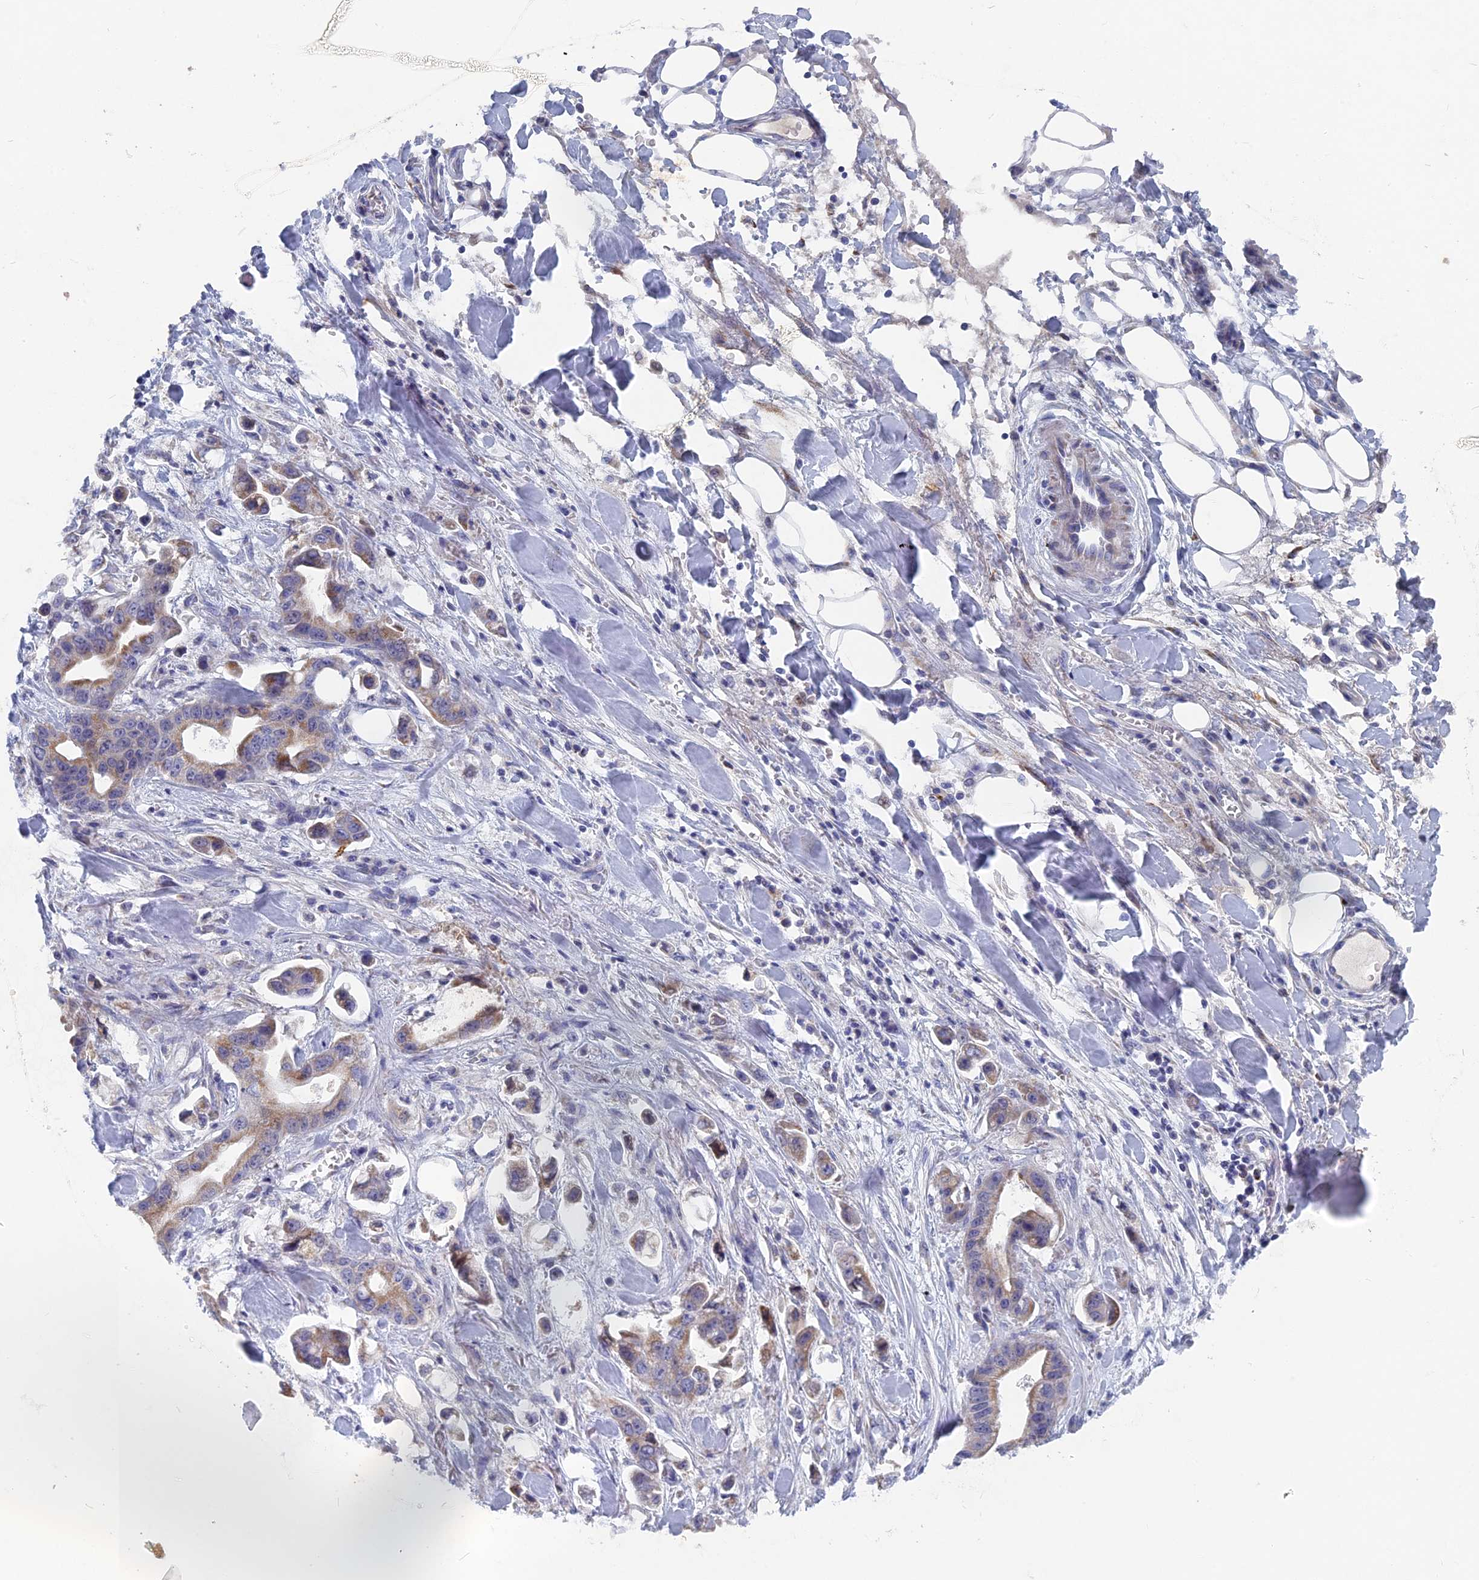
{"staining": {"intensity": "moderate", "quantity": "25%-75%", "location": "cytoplasmic/membranous"}, "tissue": "stomach cancer", "cell_type": "Tumor cells", "image_type": "cancer", "snomed": [{"axis": "morphology", "description": "Adenocarcinoma, NOS"}, {"axis": "topography", "description": "Stomach"}], "caption": "The image exhibits staining of stomach adenocarcinoma, revealing moderate cytoplasmic/membranous protein staining (brown color) within tumor cells.", "gene": "HIGD1A", "patient": {"sex": "male", "age": 62}}